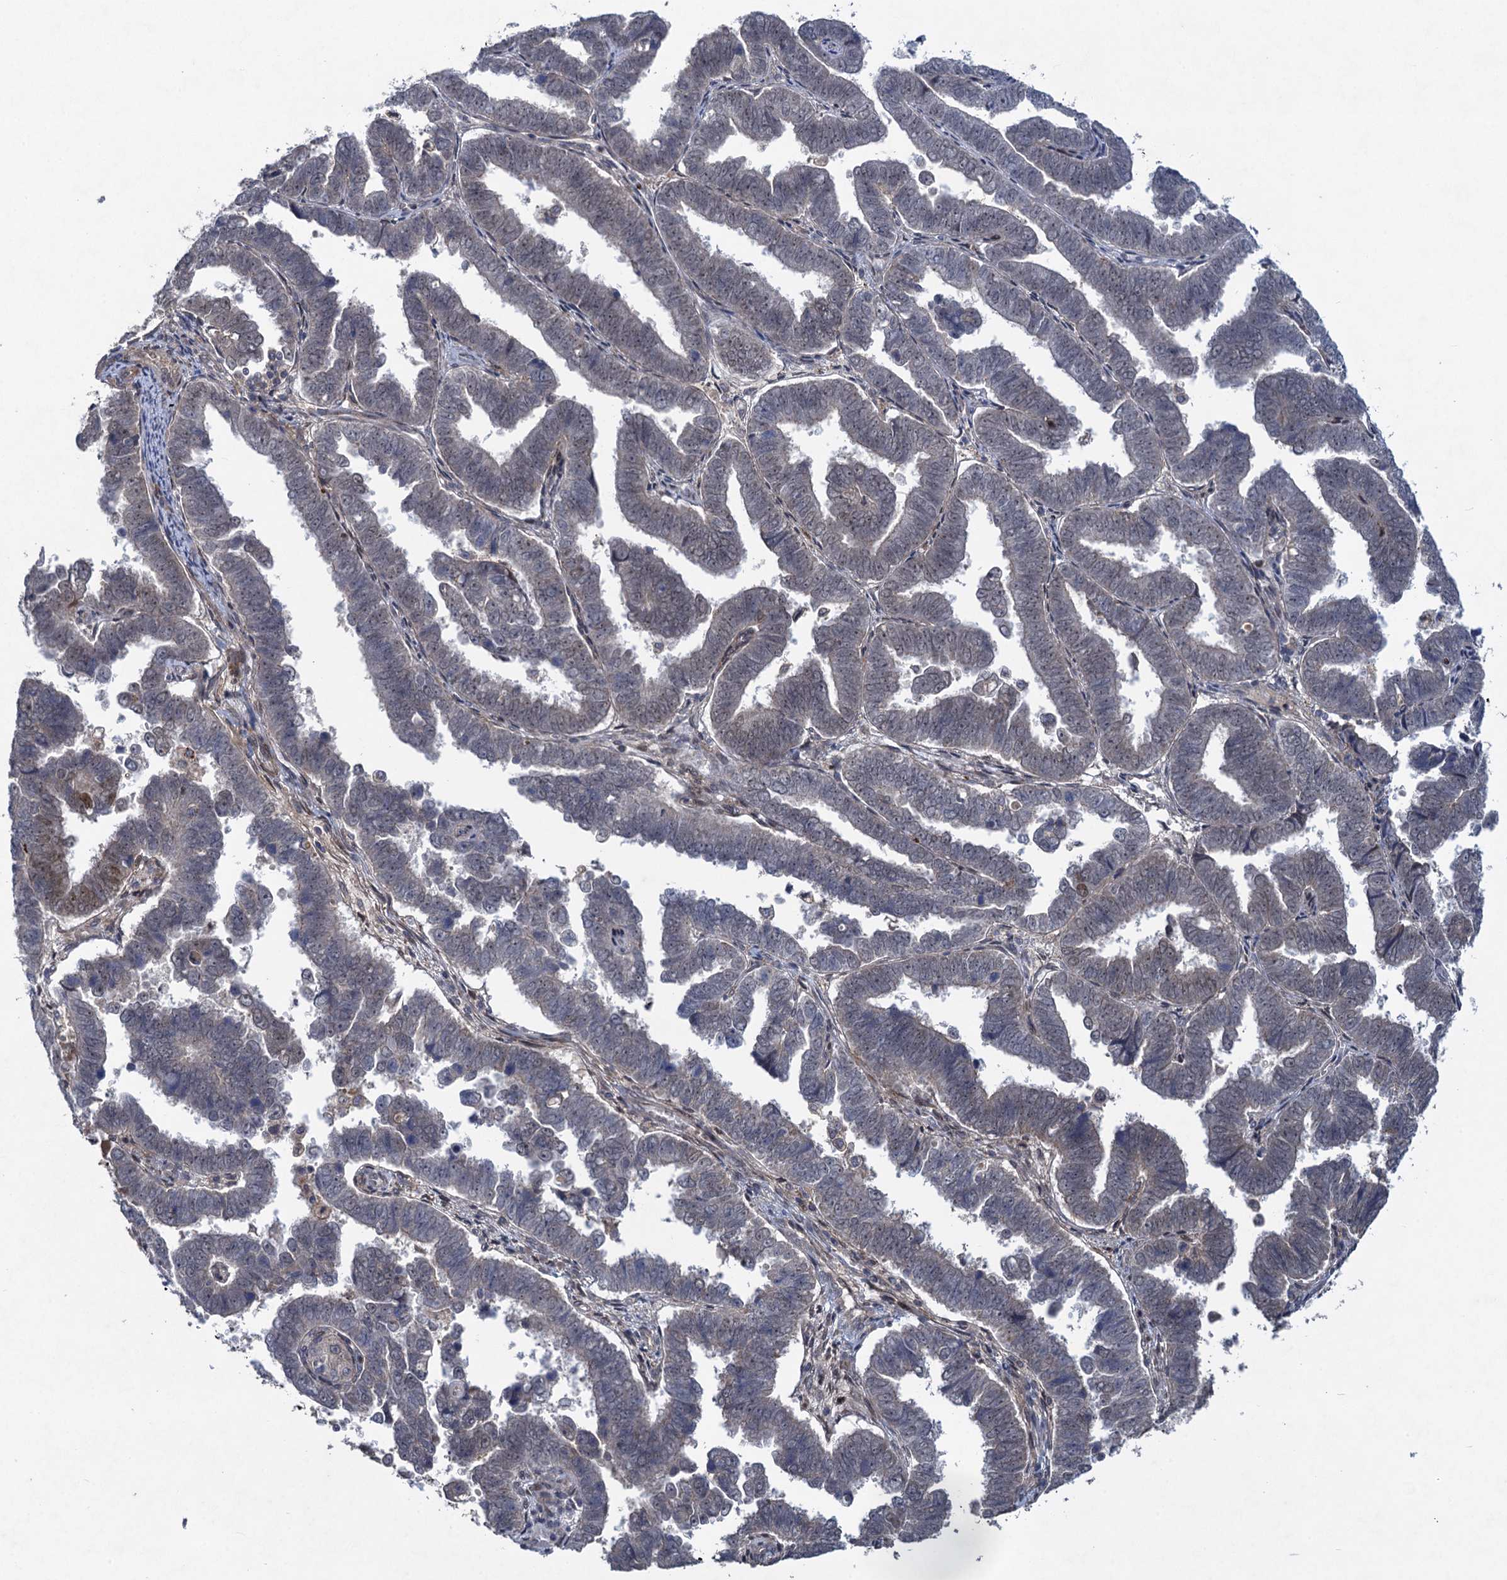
{"staining": {"intensity": "negative", "quantity": "none", "location": "none"}, "tissue": "endometrial cancer", "cell_type": "Tumor cells", "image_type": "cancer", "snomed": [{"axis": "morphology", "description": "Adenocarcinoma, NOS"}, {"axis": "topography", "description": "Endometrium"}], "caption": "This histopathology image is of endometrial cancer (adenocarcinoma) stained with IHC to label a protein in brown with the nuclei are counter-stained blue. There is no positivity in tumor cells. (Brightfield microscopy of DAB immunohistochemistry at high magnification).", "gene": "NUDT22", "patient": {"sex": "female", "age": 75}}